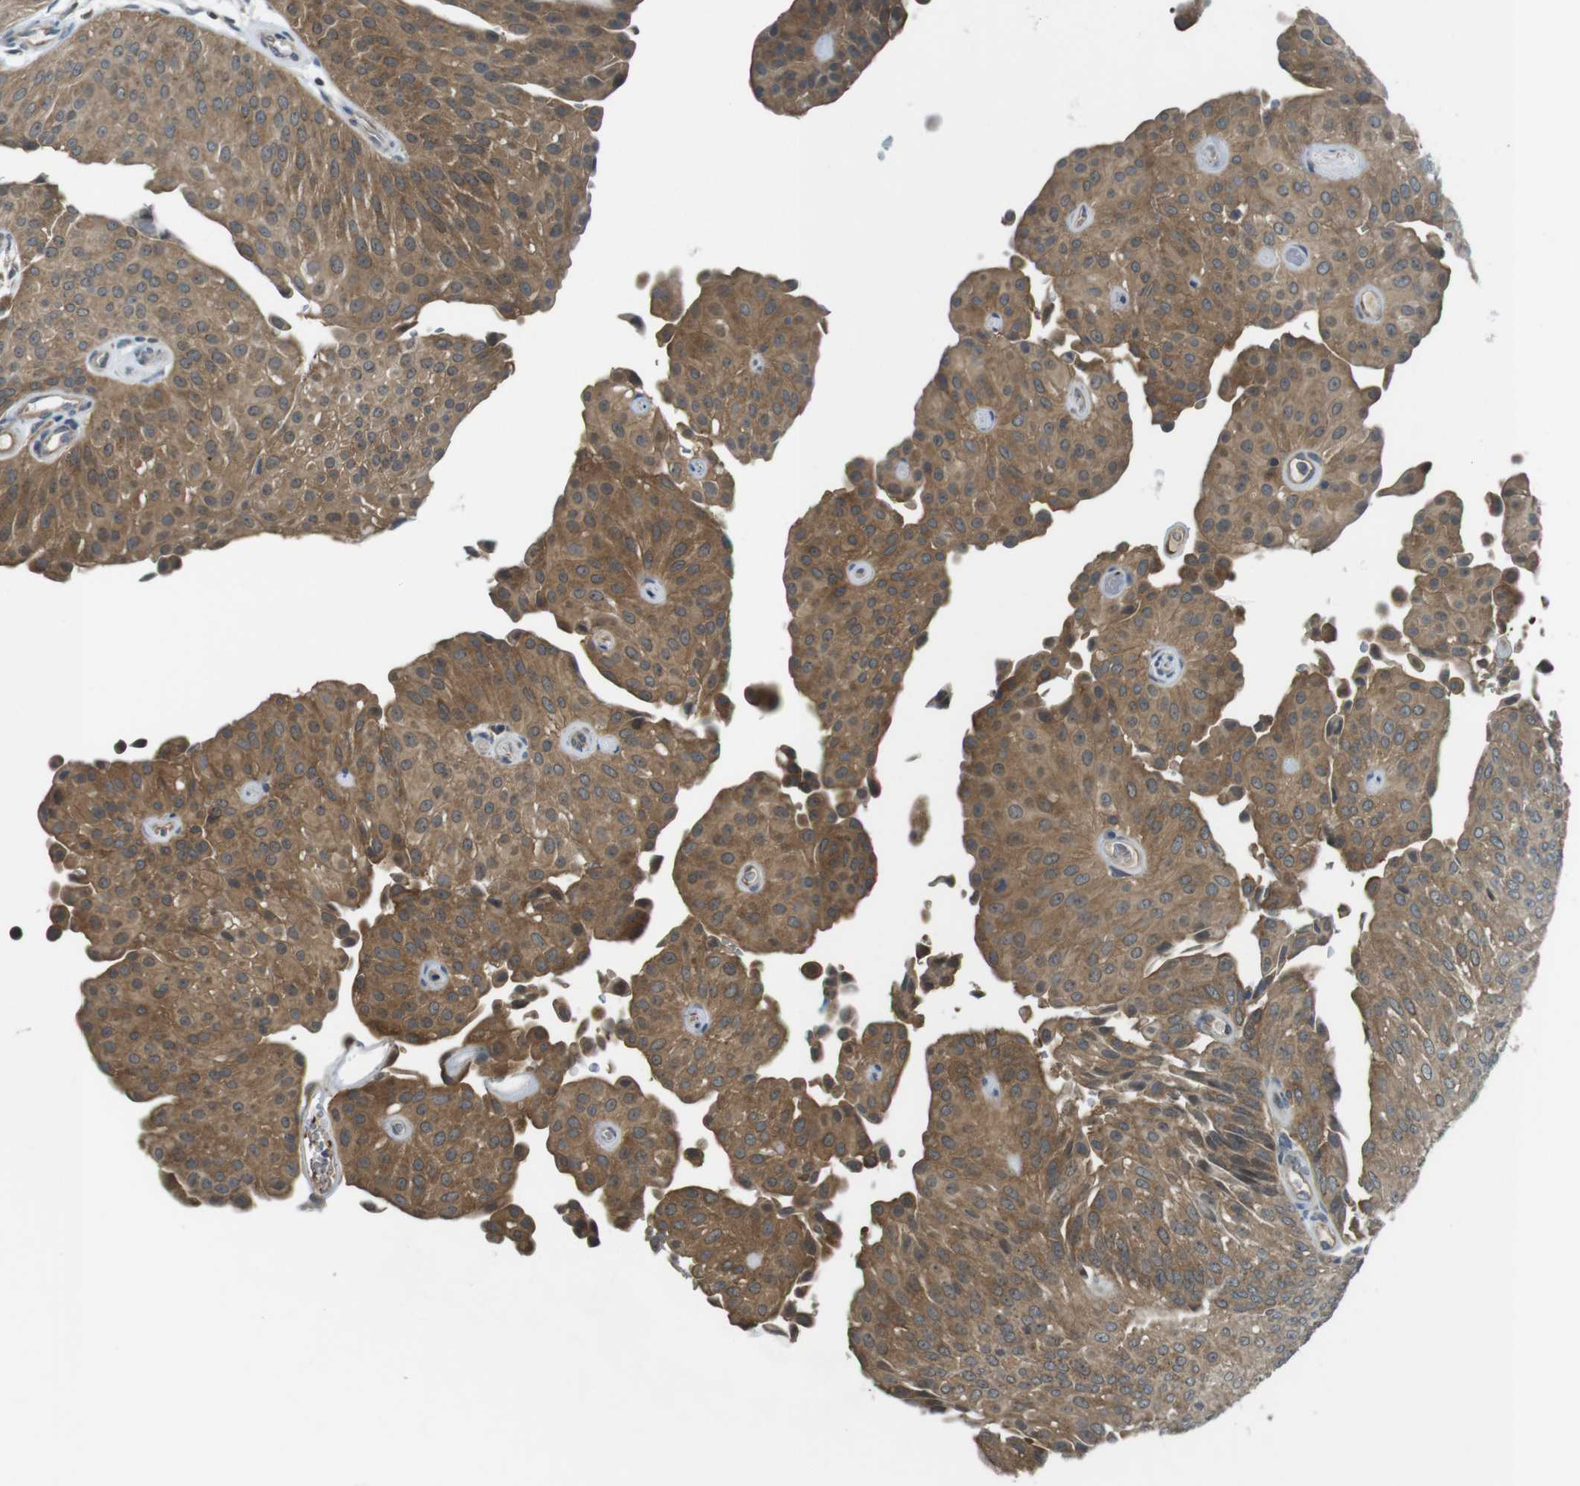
{"staining": {"intensity": "moderate", "quantity": ">75%", "location": "cytoplasmic/membranous"}, "tissue": "urothelial cancer", "cell_type": "Tumor cells", "image_type": "cancer", "snomed": [{"axis": "morphology", "description": "Urothelial carcinoma, Low grade"}, {"axis": "topography", "description": "Urinary bladder"}], "caption": "There is medium levels of moderate cytoplasmic/membranous positivity in tumor cells of urothelial carcinoma (low-grade), as demonstrated by immunohistochemical staining (brown color).", "gene": "LRRC3B", "patient": {"sex": "female", "age": 60}}